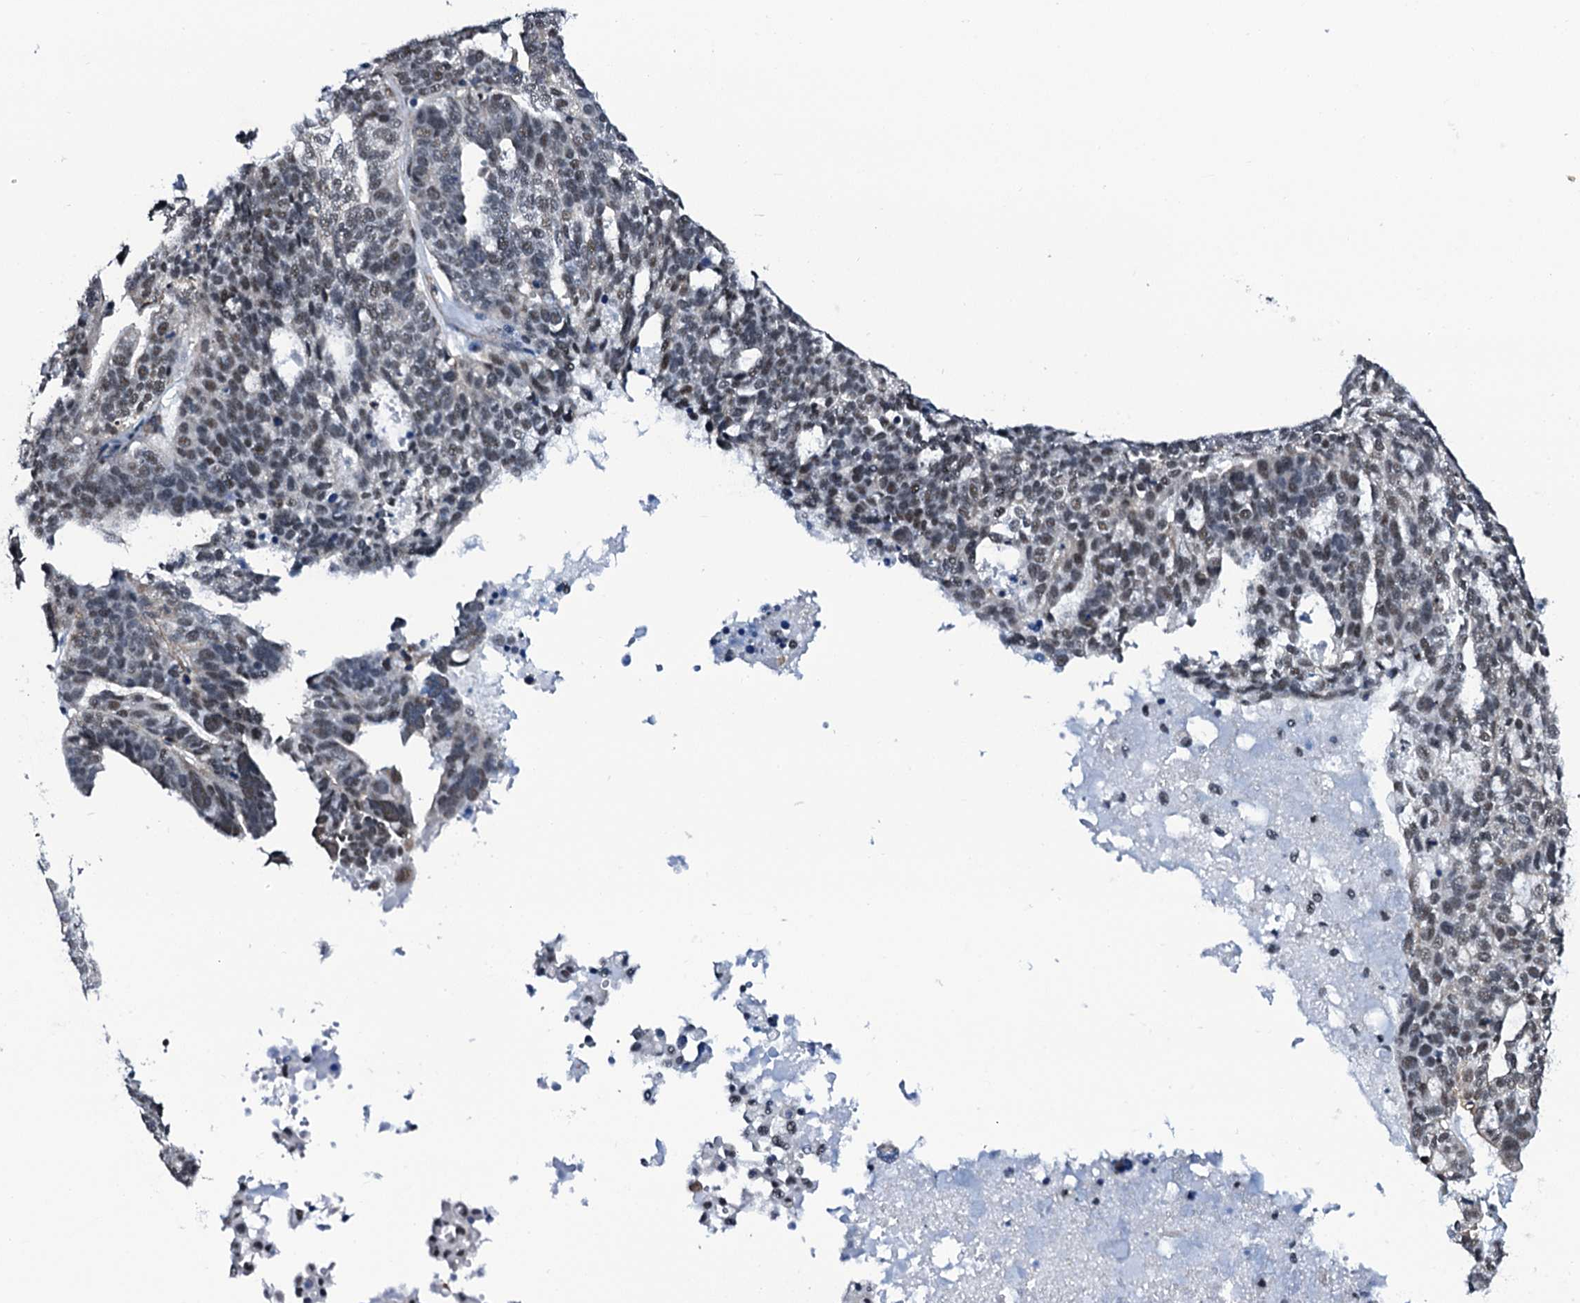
{"staining": {"intensity": "weak", "quantity": "<25%", "location": "nuclear"}, "tissue": "ovarian cancer", "cell_type": "Tumor cells", "image_type": "cancer", "snomed": [{"axis": "morphology", "description": "Cystadenocarcinoma, serous, NOS"}, {"axis": "topography", "description": "Ovary"}], "caption": "The histopathology image reveals no staining of tumor cells in ovarian cancer.", "gene": "CWC15", "patient": {"sex": "female", "age": 59}}